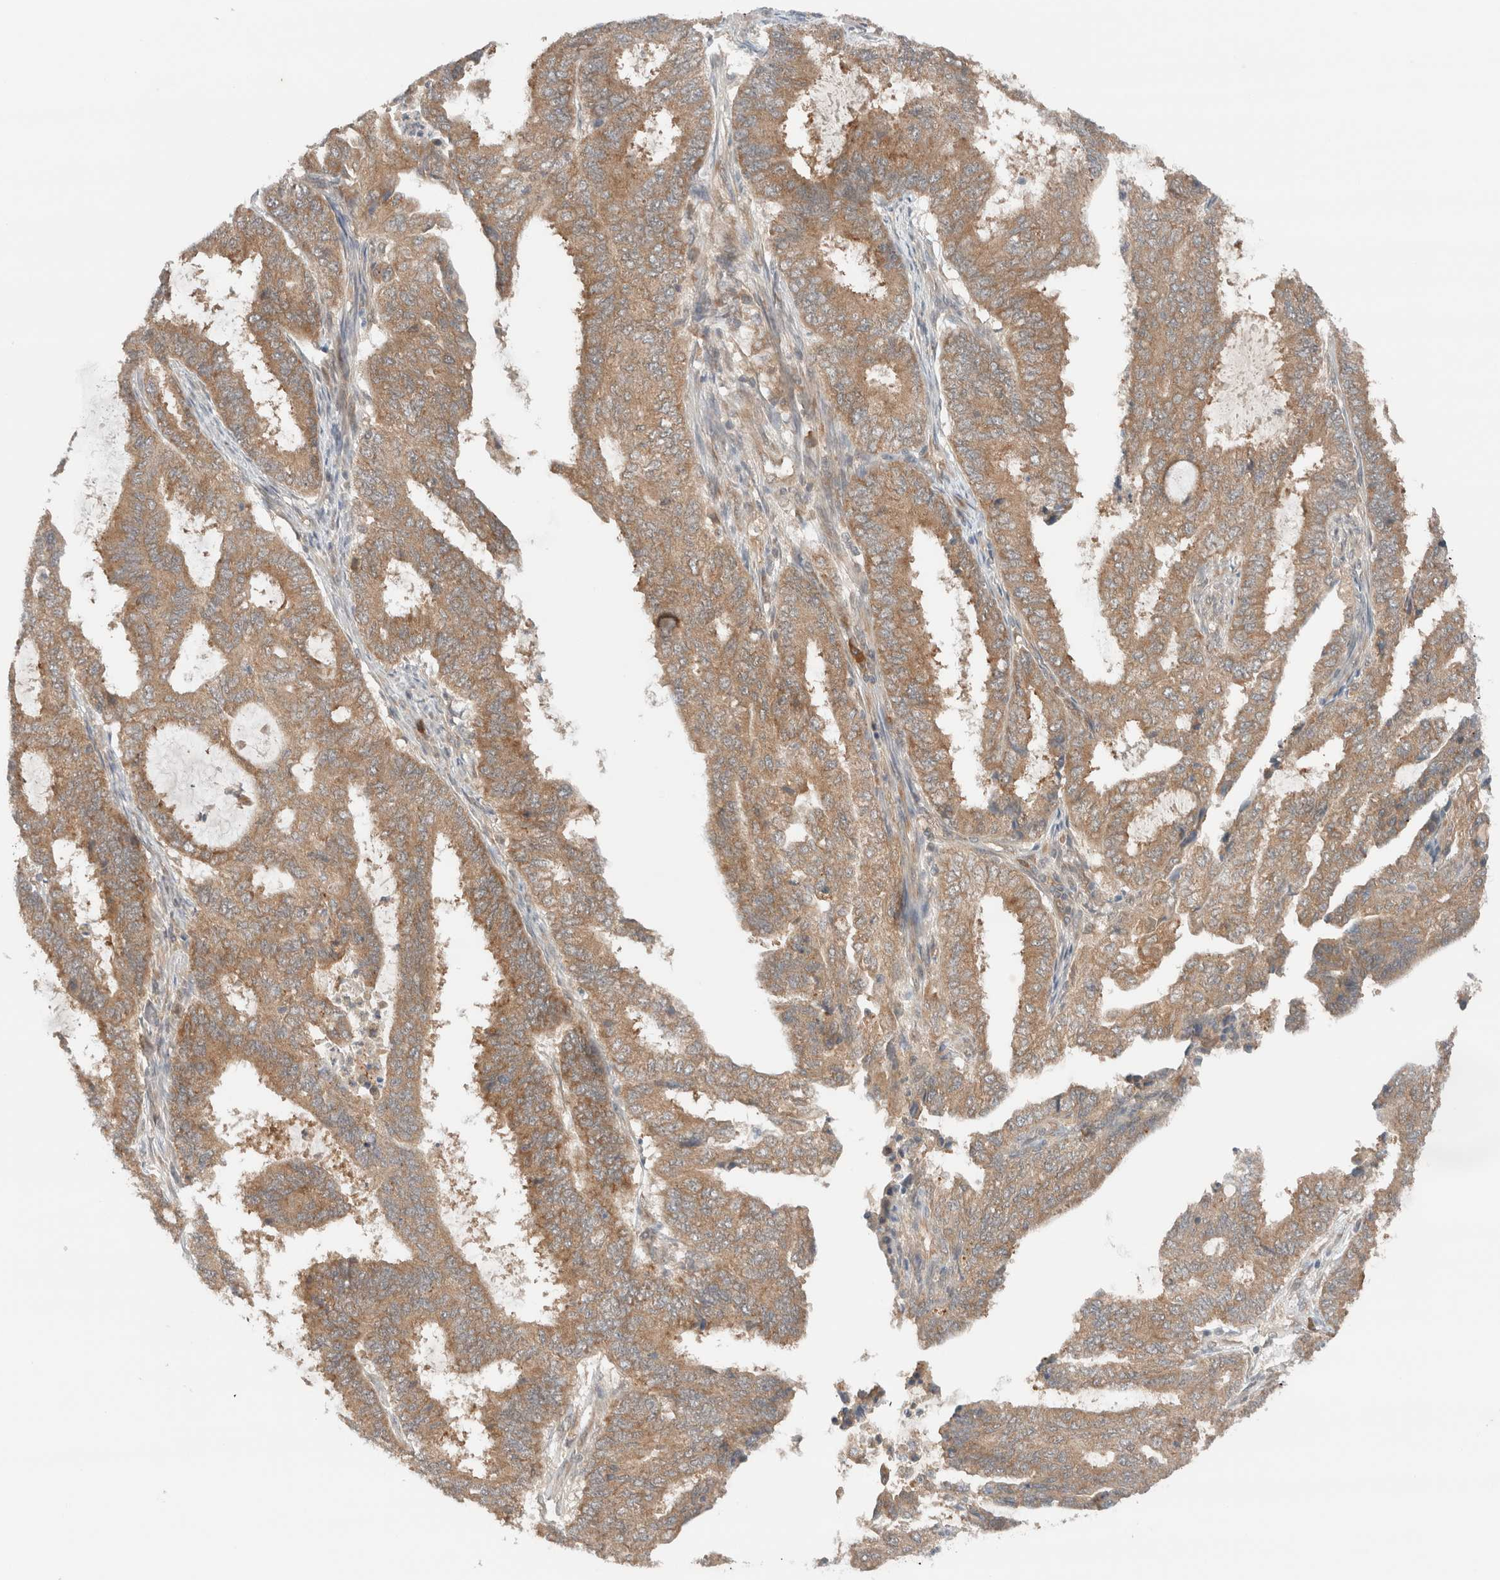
{"staining": {"intensity": "moderate", "quantity": ">75%", "location": "cytoplasmic/membranous"}, "tissue": "endometrial cancer", "cell_type": "Tumor cells", "image_type": "cancer", "snomed": [{"axis": "morphology", "description": "Adenocarcinoma, NOS"}, {"axis": "topography", "description": "Endometrium"}], "caption": "Moderate cytoplasmic/membranous protein staining is identified in approximately >75% of tumor cells in endometrial adenocarcinoma.", "gene": "ARFGEF2", "patient": {"sex": "female", "age": 51}}